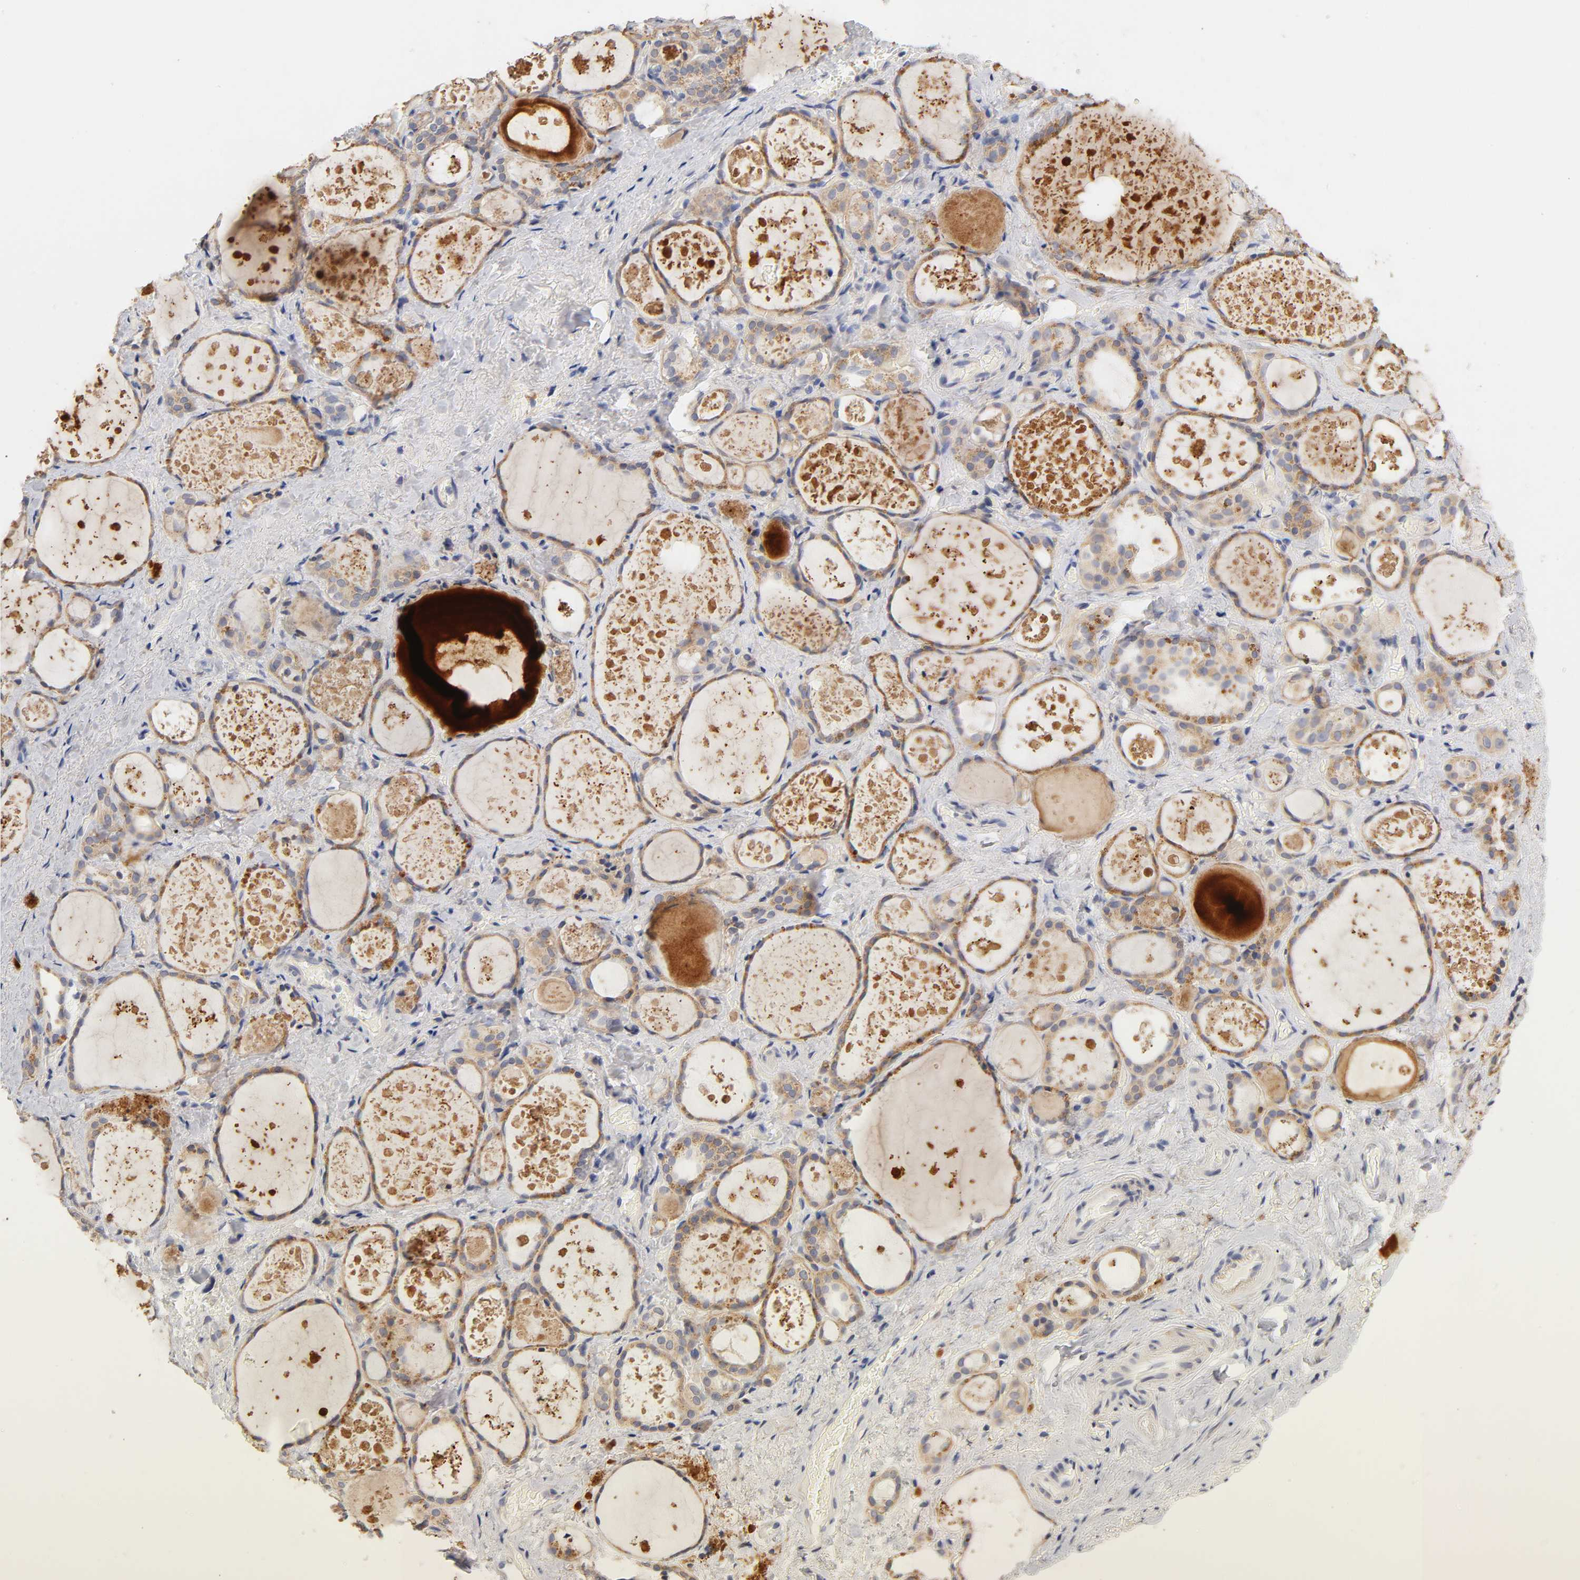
{"staining": {"intensity": "weak", "quantity": ">75%", "location": "cytoplasmic/membranous"}, "tissue": "thyroid gland", "cell_type": "Glandular cells", "image_type": "normal", "snomed": [{"axis": "morphology", "description": "Normal tissue, NOS"}, {"axis": "topography", "description": "Thyroid gland"}], "caption": "Benign thyroid gland was stained to show a protein in brown. There is low levels of weak cytoplasmic/membranous positivity in approximately >75% of glandular cells.", "gene": "LAMB1", "patient": {"sex": "female", "age": 75}}